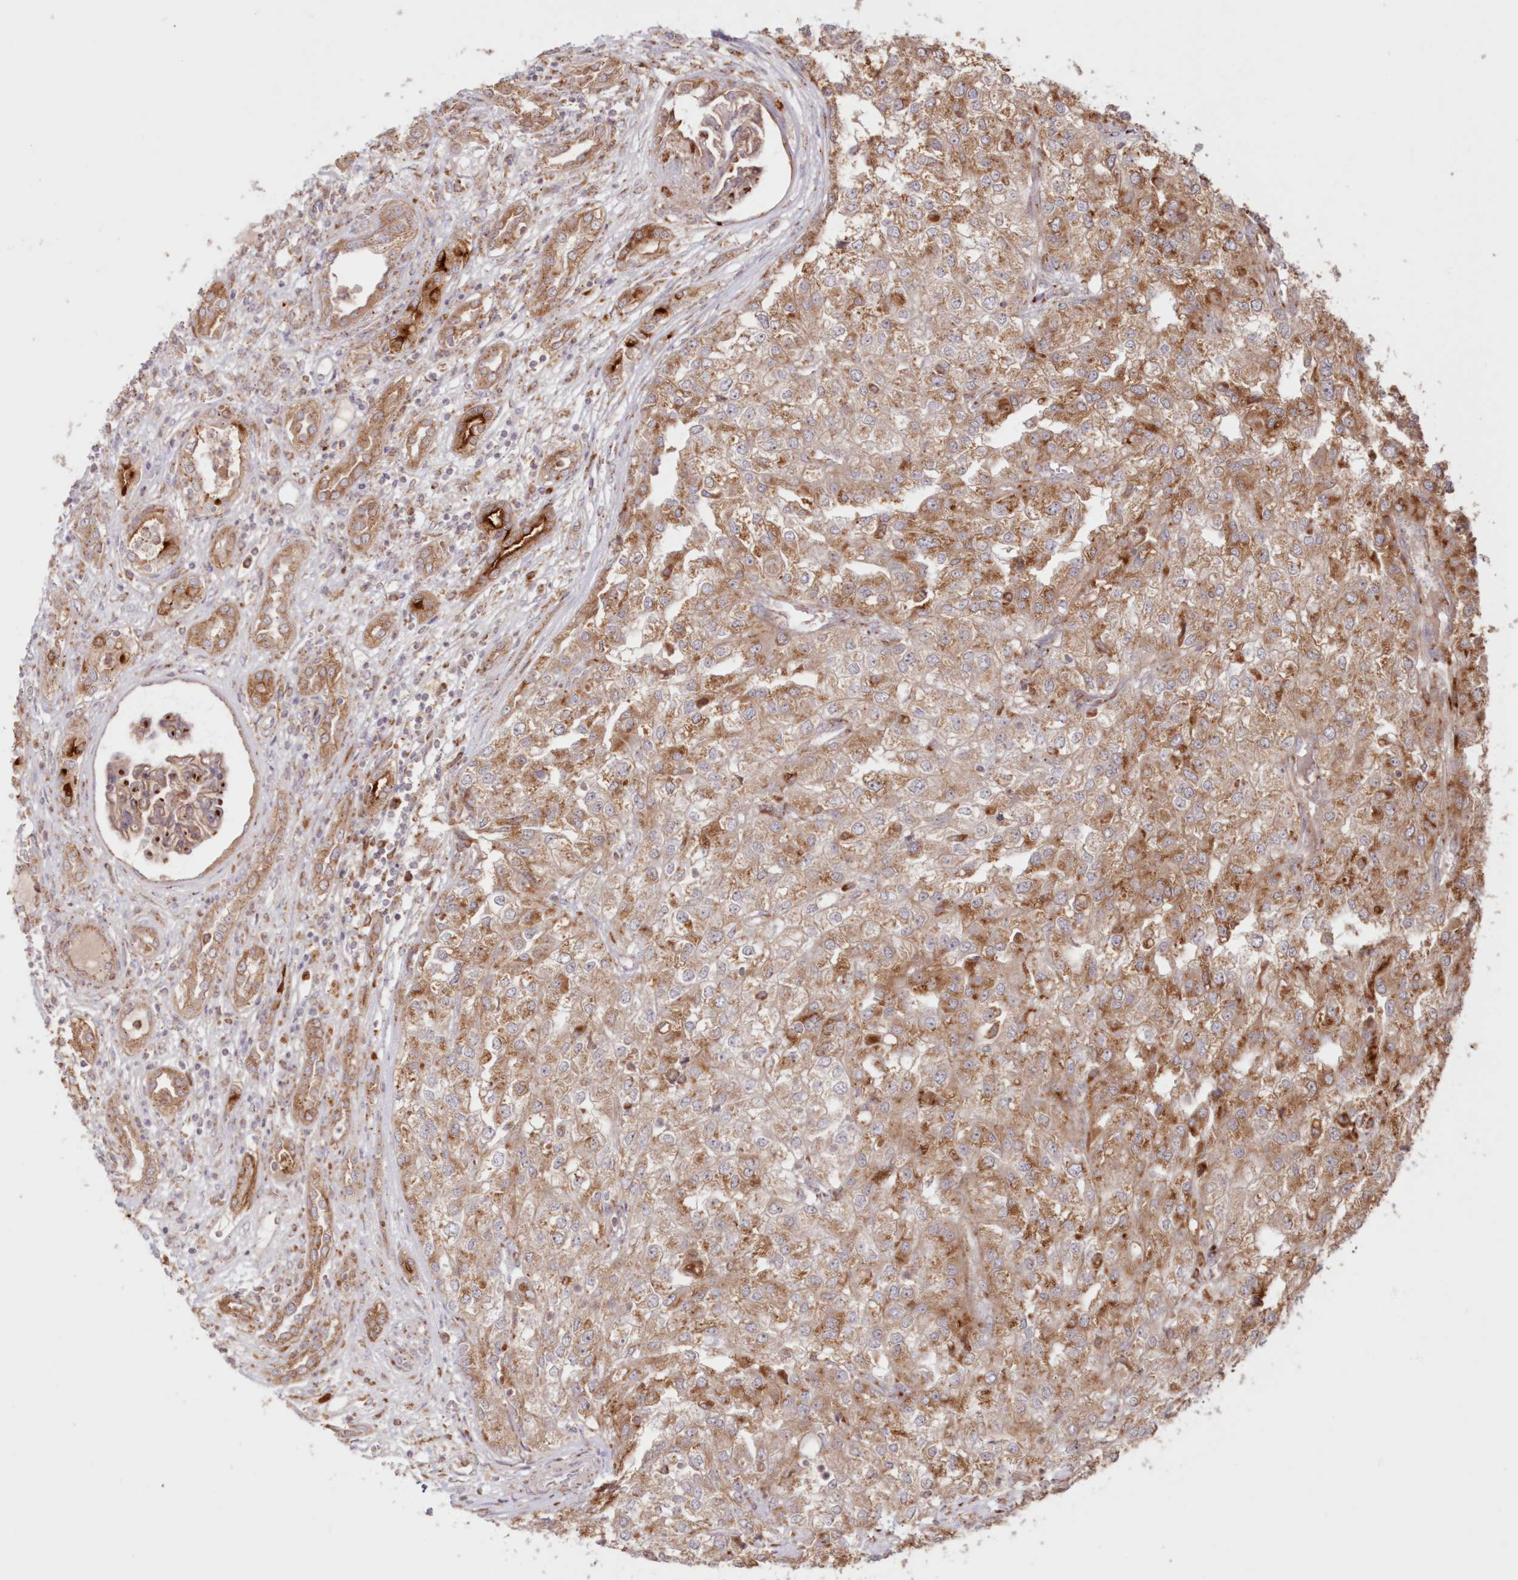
{"staining": {"intensity": "moderate", "quantity": ">75%", "location": "cytoplasmic/membranous"}, "tissue": "renal cancer", "cell_type": "Tumor cells", "image_type": "cancer", "snomed": [{"axis": "morphology", "description": "Adenocarcinoma, NOS"}, {"axis": "topography", "description": "Kidney"}], "caption": "DAB immunohistochemical staining of adenocarcinoma (renal) demonstrates moderate cytoplasmic/membranous protein expression in about >75% of tumor cells.", "gene": "ABCC3", "patient": {"sex": "female", "age": 54}}